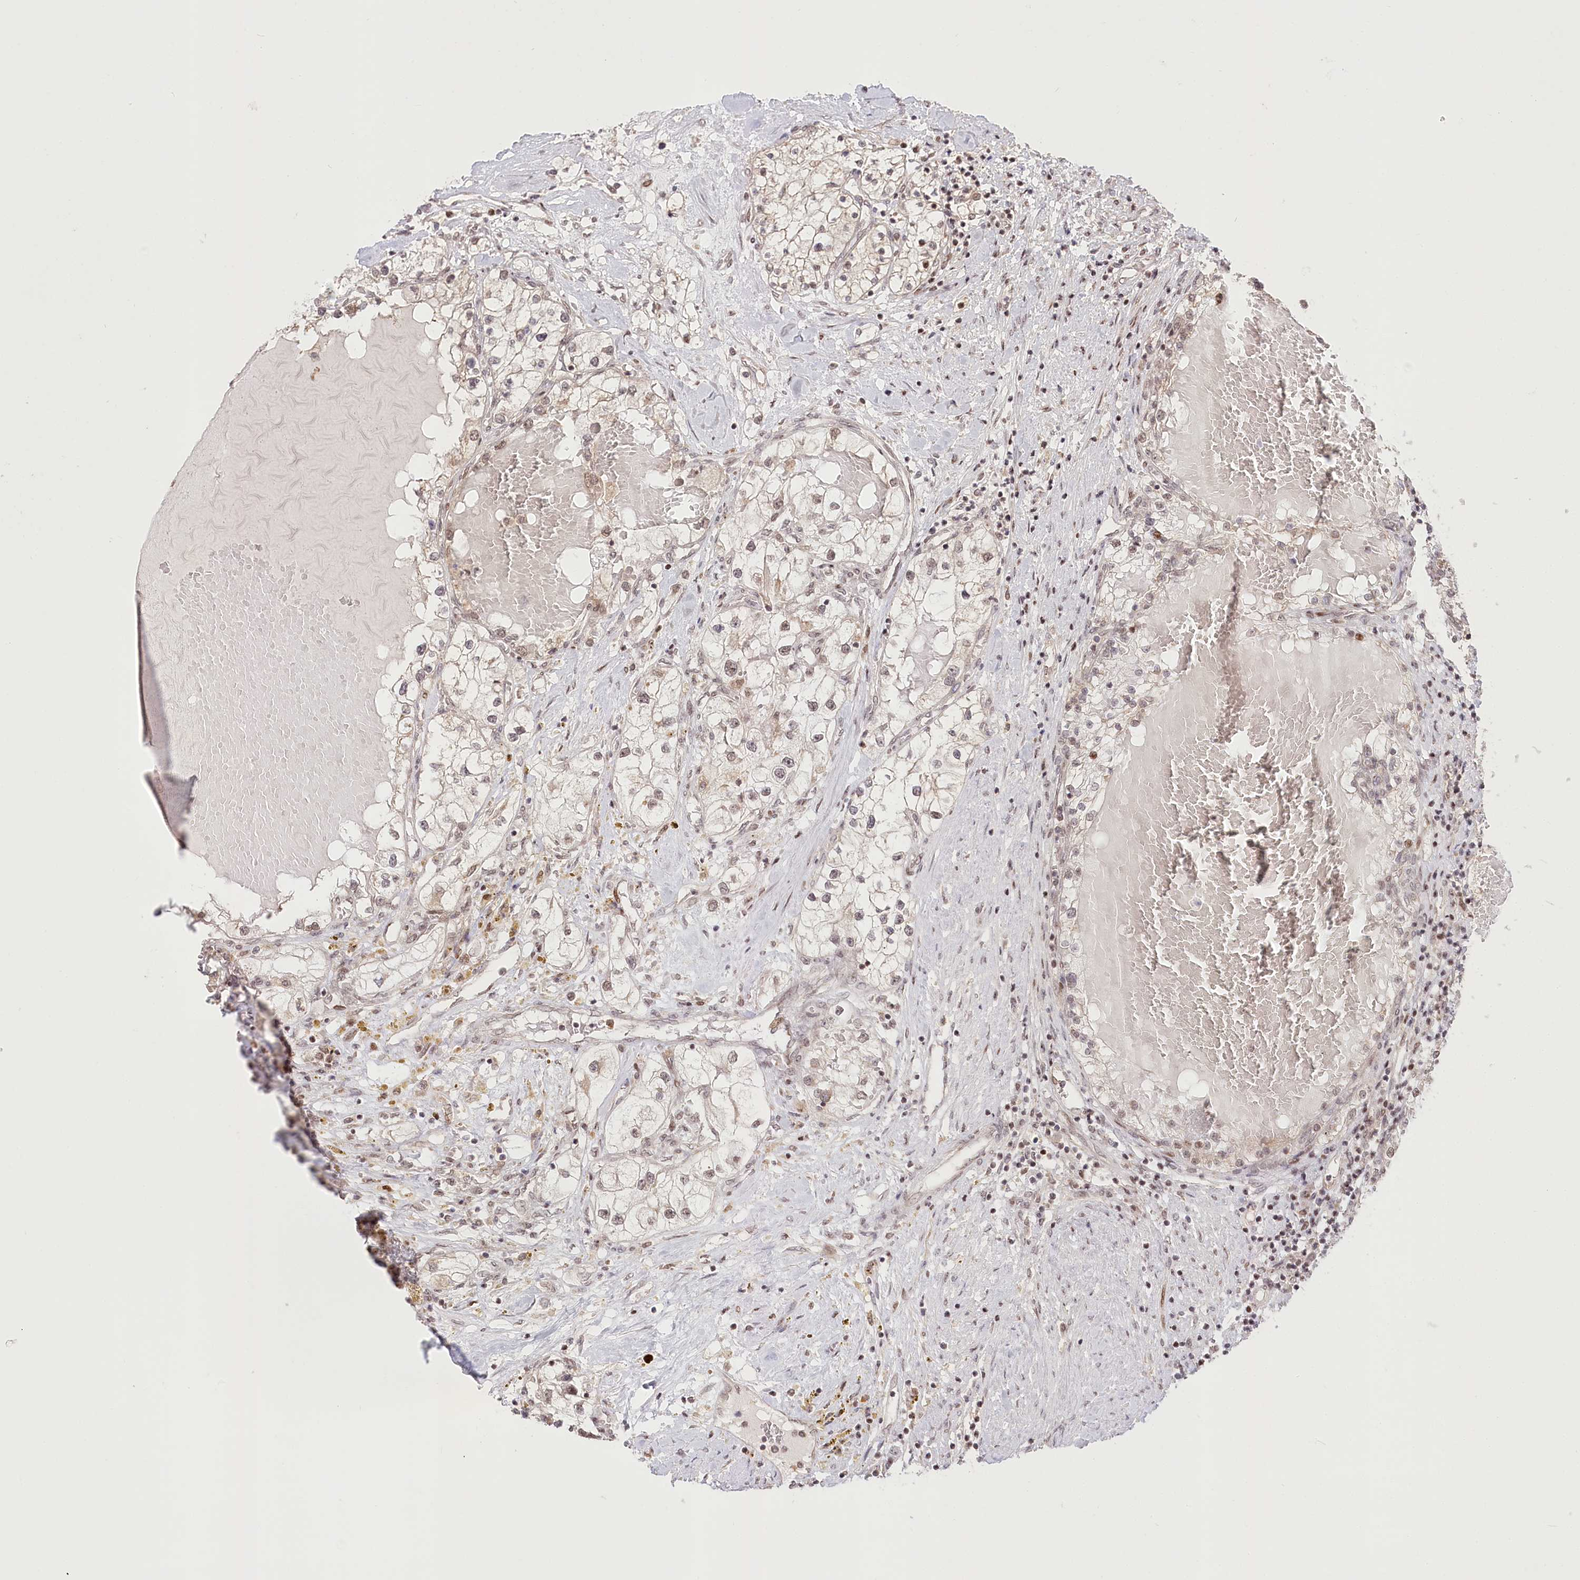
{"staining": {"intensity": "weak", "quantity": "25%-75%", "location": "nuclear"}, "tissue": "renal cancer", "cell_type": "Tumor cells", "image_type": "cancer", "snomed": [{"axis": "morphology", "description": "Normal tissue, NOS"}, {"axis": "morphology", "description": "Adenocarcinoma, NOS"}, {"axis": "topography", "description": "Kidney"}], "caption": "Renal cancer (adenocarcinoma) stained for a protein (brown) shows weak nuclear positive positivity in about 25%-75% of tumor cells.", "gene": "PYURF", "patient": {"sex": "male", "age": 68}}